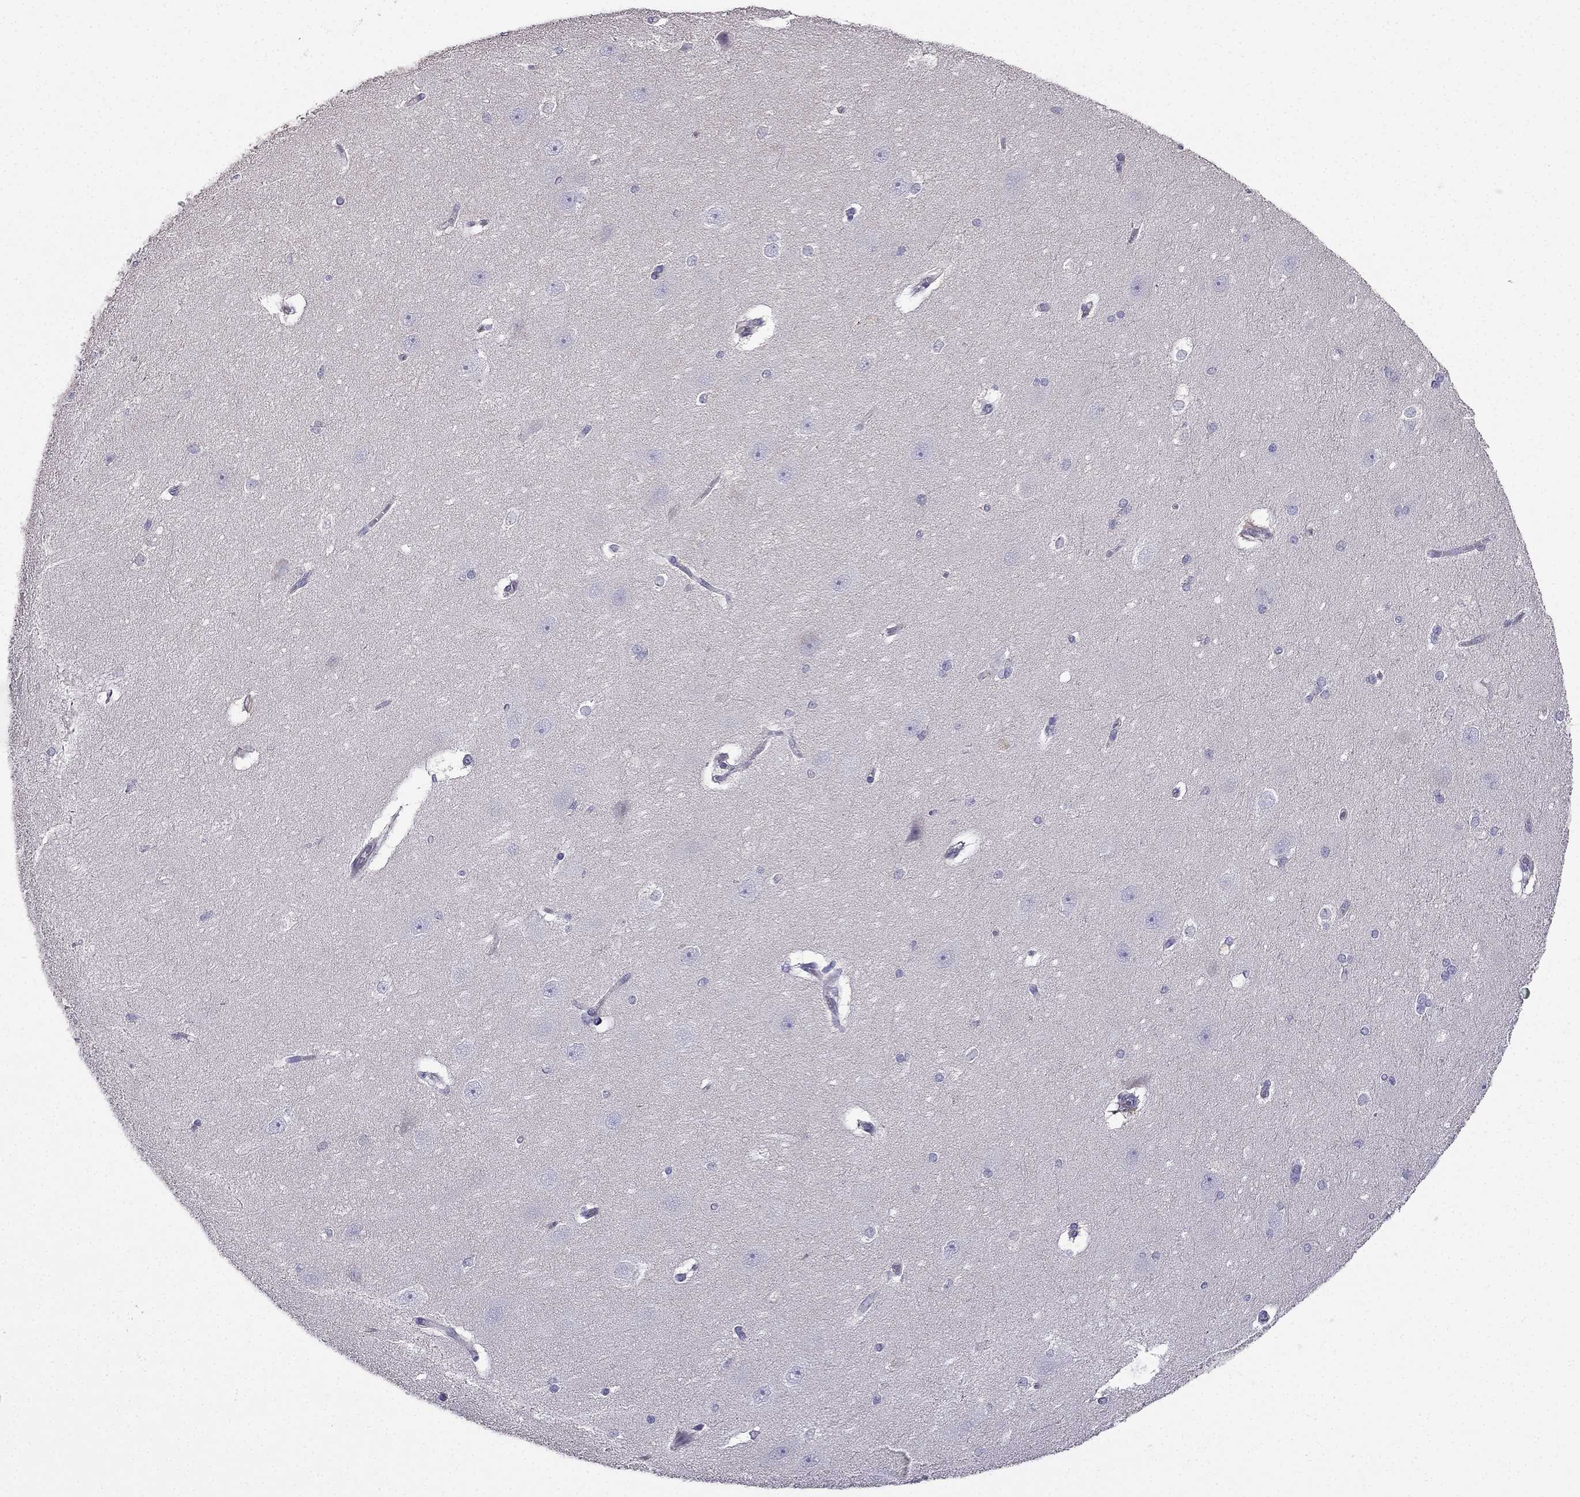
{"staining": {"intensity": "negative", "quantity": "none", "location": "none"}, "tissue": "hippocampus", "cell_type": "Glial cells", "image_type": "normal", "snomed": [{"axis": "morphology", "description": "Normal tissue, NOS"}, {"axis": "topography", "description": "Cerebral cortex"}, {"axis": "topography", "description": "Hippocampus"}], "caption": "Immunohistochemistry of normal human hippocampus shows no expression in glial cells. (DAB immunohistochemistry with hematoxylin counter stain).", "gene": "AS3MT", "patient": {"sex": "female", "age": 19}}